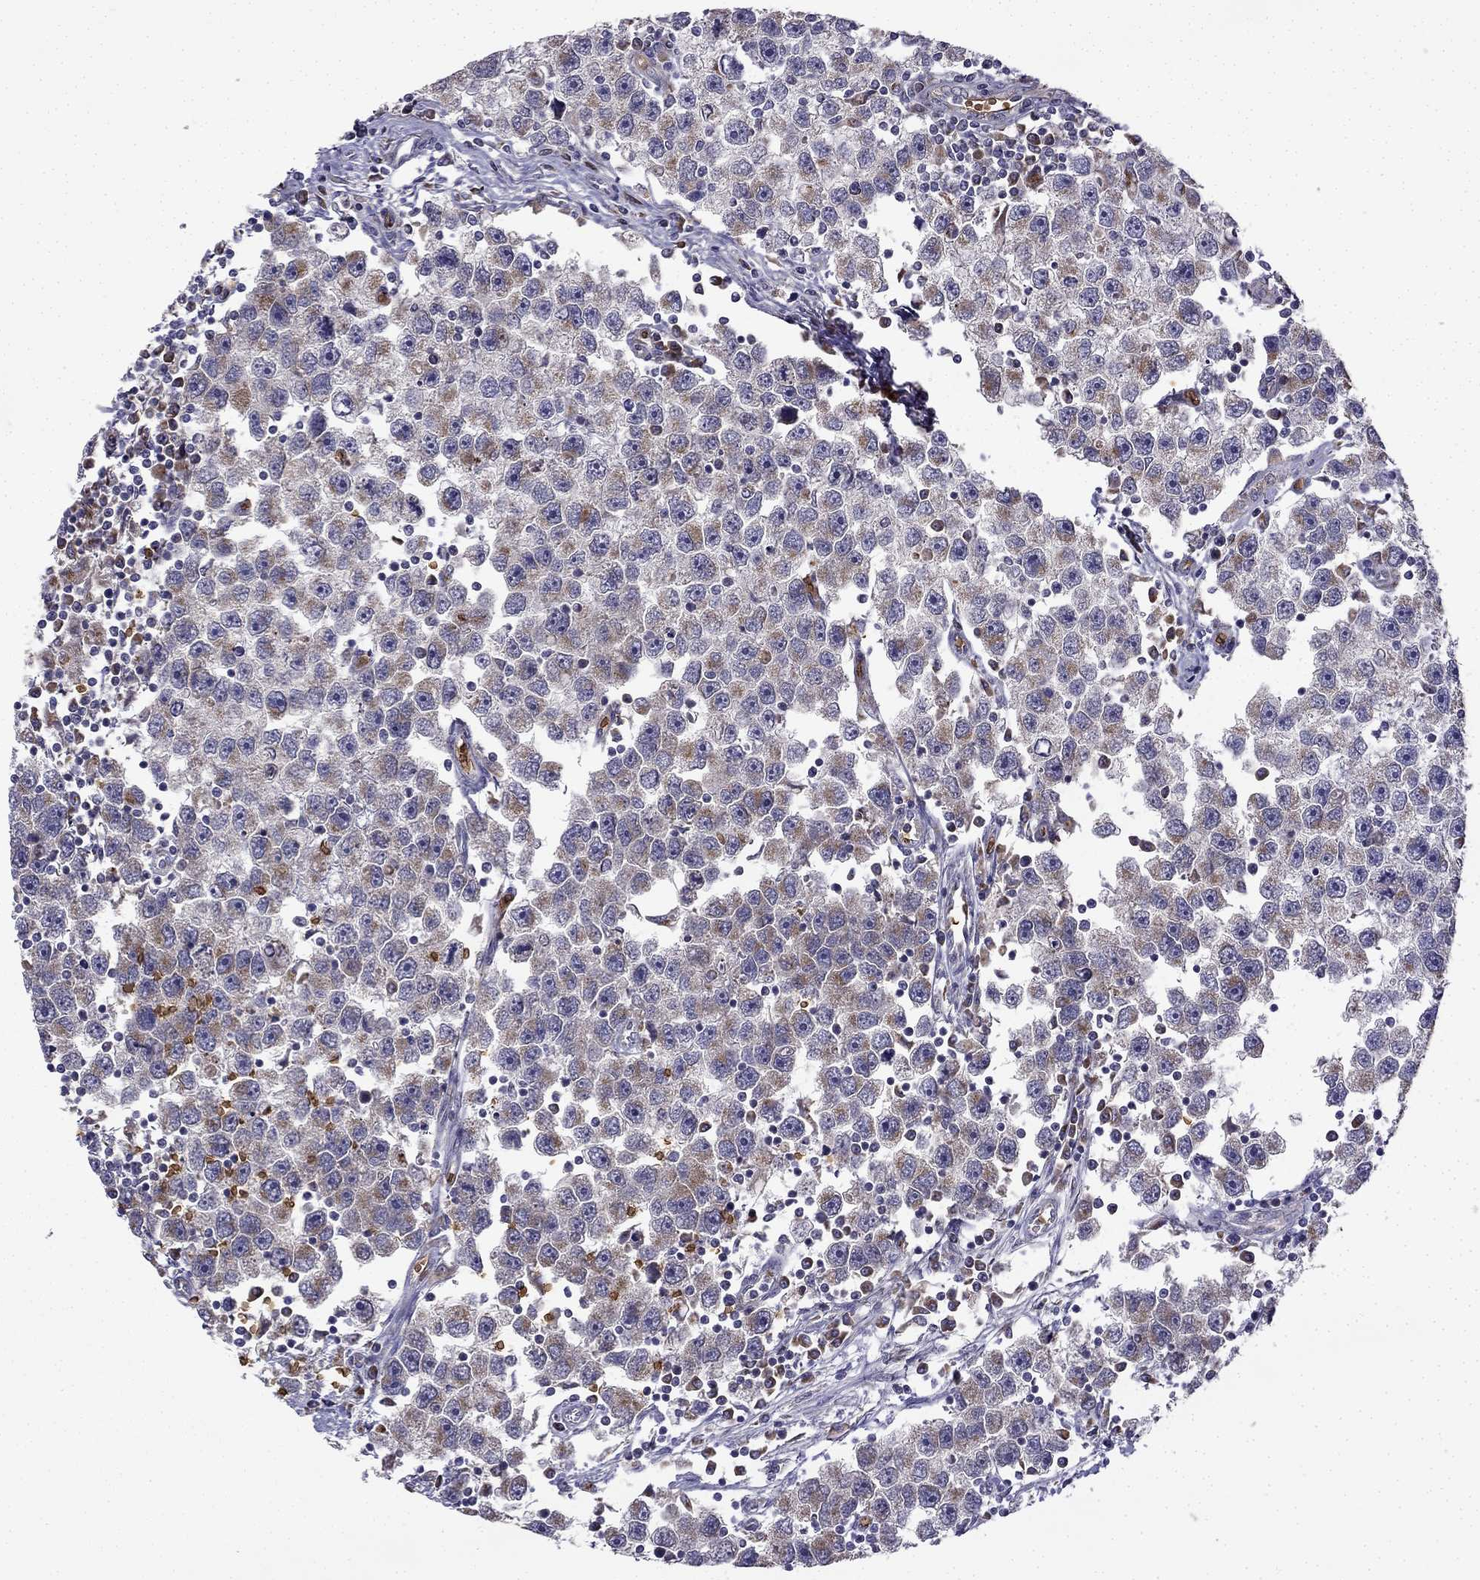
{"staining": {"intensity": "moderate", "quantity": "25%-75%", "location": "cytoplasmic/membranous"}, "tissue": "testis cancer", "cell_type": "Tumor cells", "image_type": "cancer", "snomed": [{"axis": "morphology", "description": "Seminoma, NOS"}, {"axis": "topography", "description": "Testis"}], "caption": "Testis seminoma was stained to show a protein in brown. There is medium levels of moderate cytoplasmic/membranous expression in about 25%-75% of tumor cells.", "gene": "B4GALT7", "patient": {"sex": "male", "age": 30}}